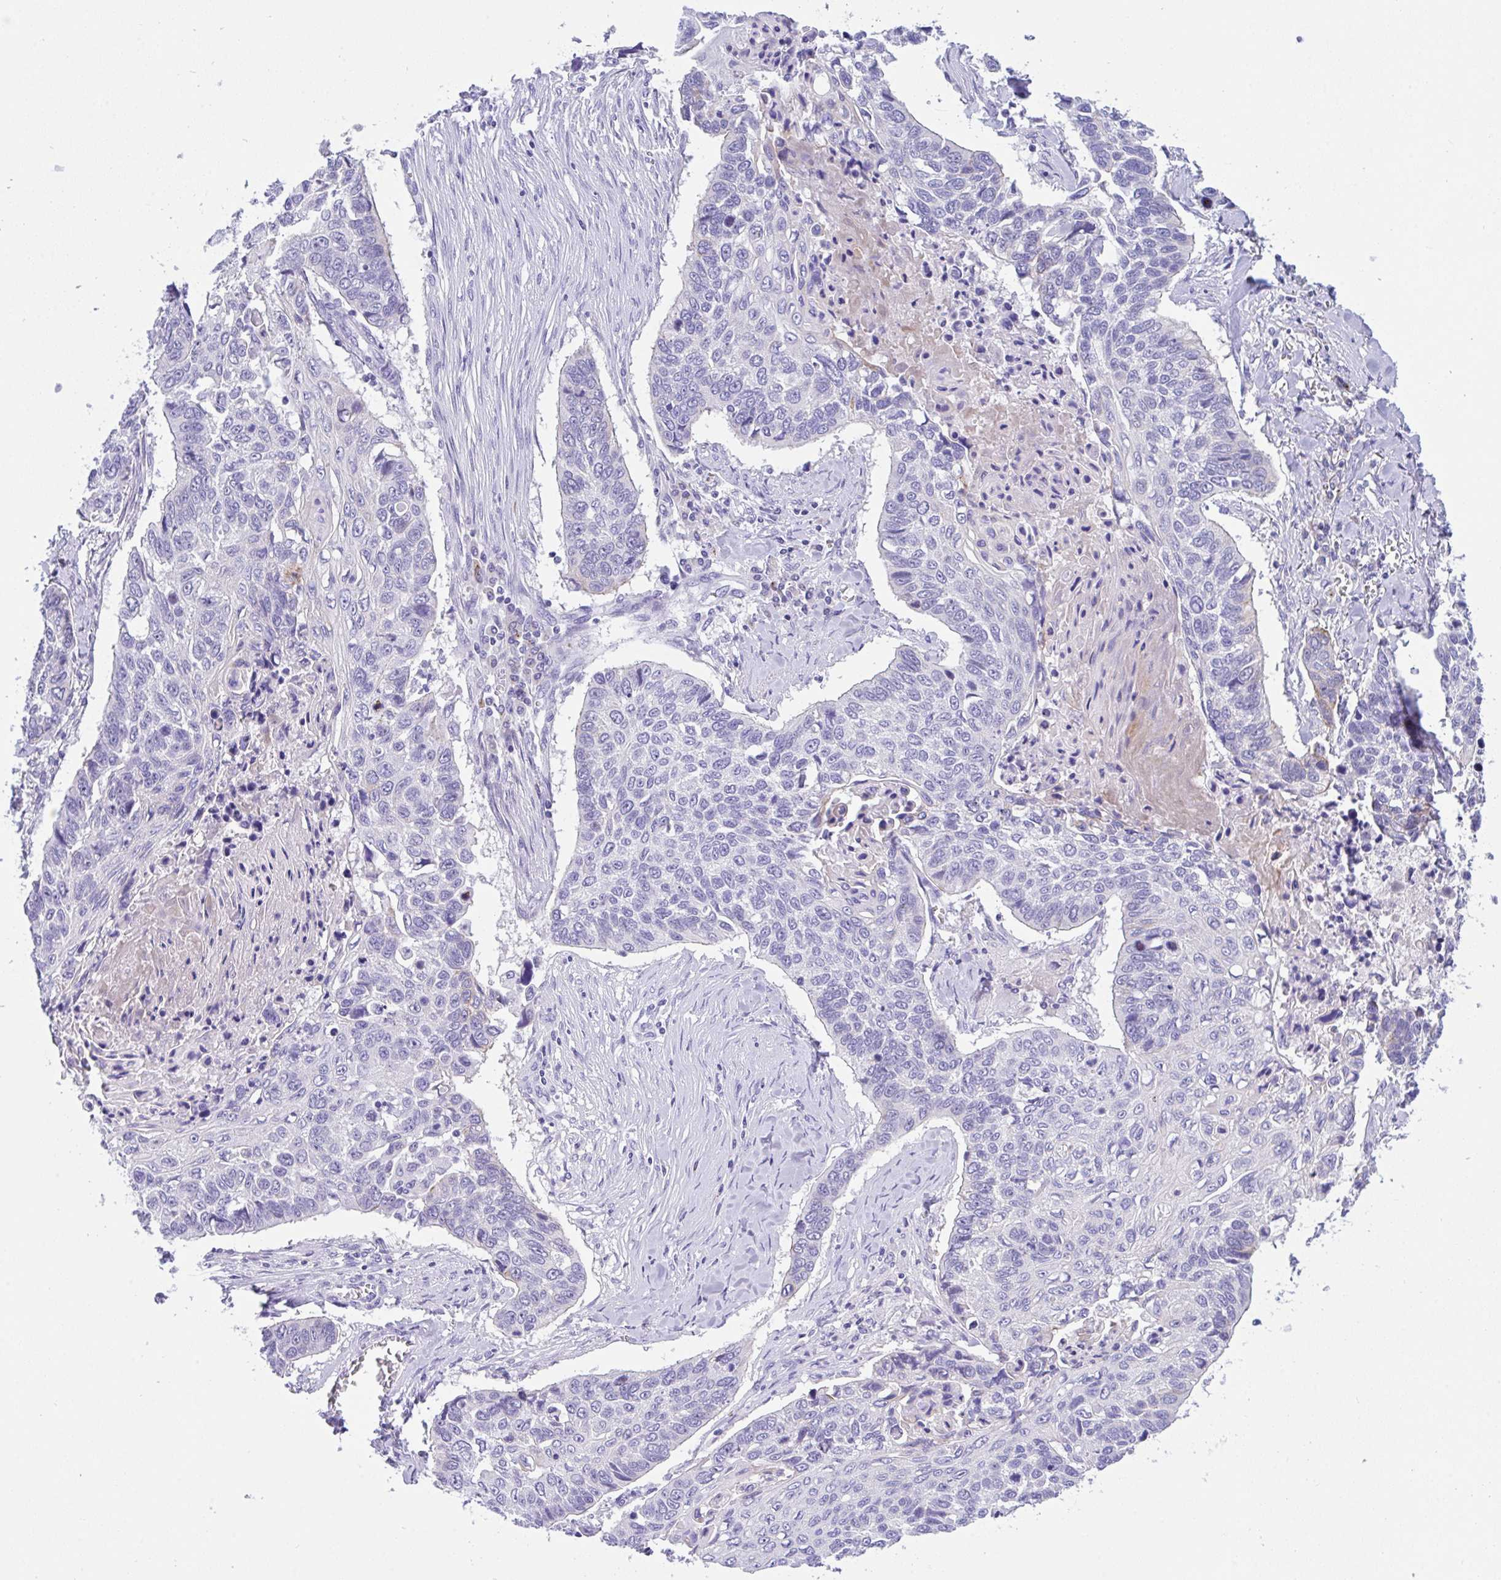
{"staining": {"intensity": "negative", "quantity": "none", "location": "none"}, "tissue": "lung cancer", "cell_type": "Tumor cells", "image_type": "cancer", "snomed": [{"axis": "morphology", "description": "Squamous cell carcinoma, NOS"}, {"axis": "topography", "description": "Lung"}], "caption": "Tumor cells show no significant expression in lung cancer (squamous cell carcinoma).", "gene": "FBXL20", "patient": {"sex": "male", "age": 62}}